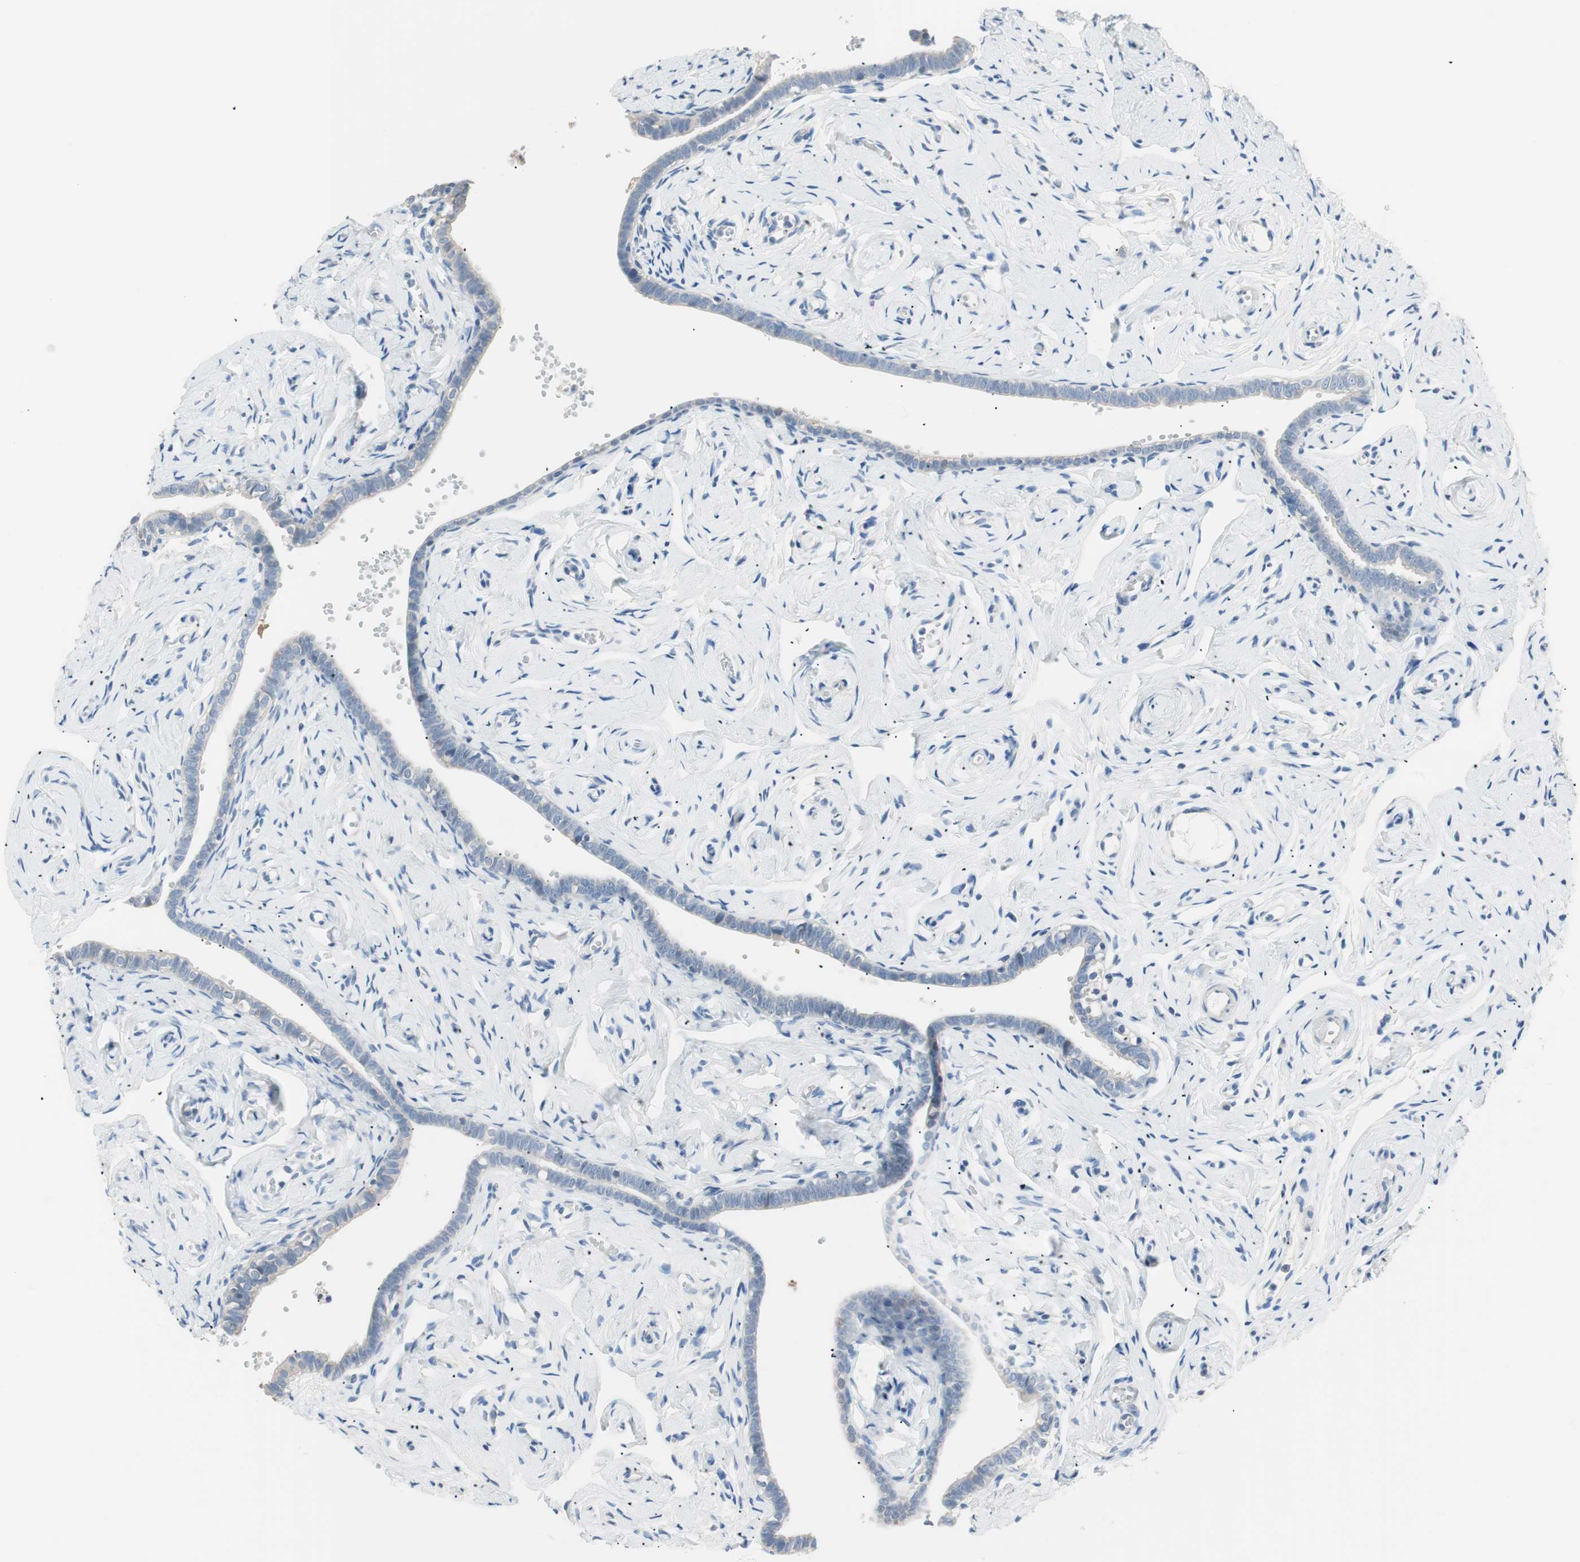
{"staining": {"intensity": "negative", "quantity": "none", "location": "none"}, "tissue": "fallopian tube", "cell_type": "Glandular cells", "image_type": "normal", "snomed": [{"axis": "morphology", "description": "Normal tissue, NOS"}, {"axis": "topography", "description": "Fallopian tube"}], "caption": "Immunohistochemistry (IHC) of normal fallopian tube exhibits no positivity in glandular cells.", "gene": "VIL1", "patient": {"sex": "female", "age": 71}}